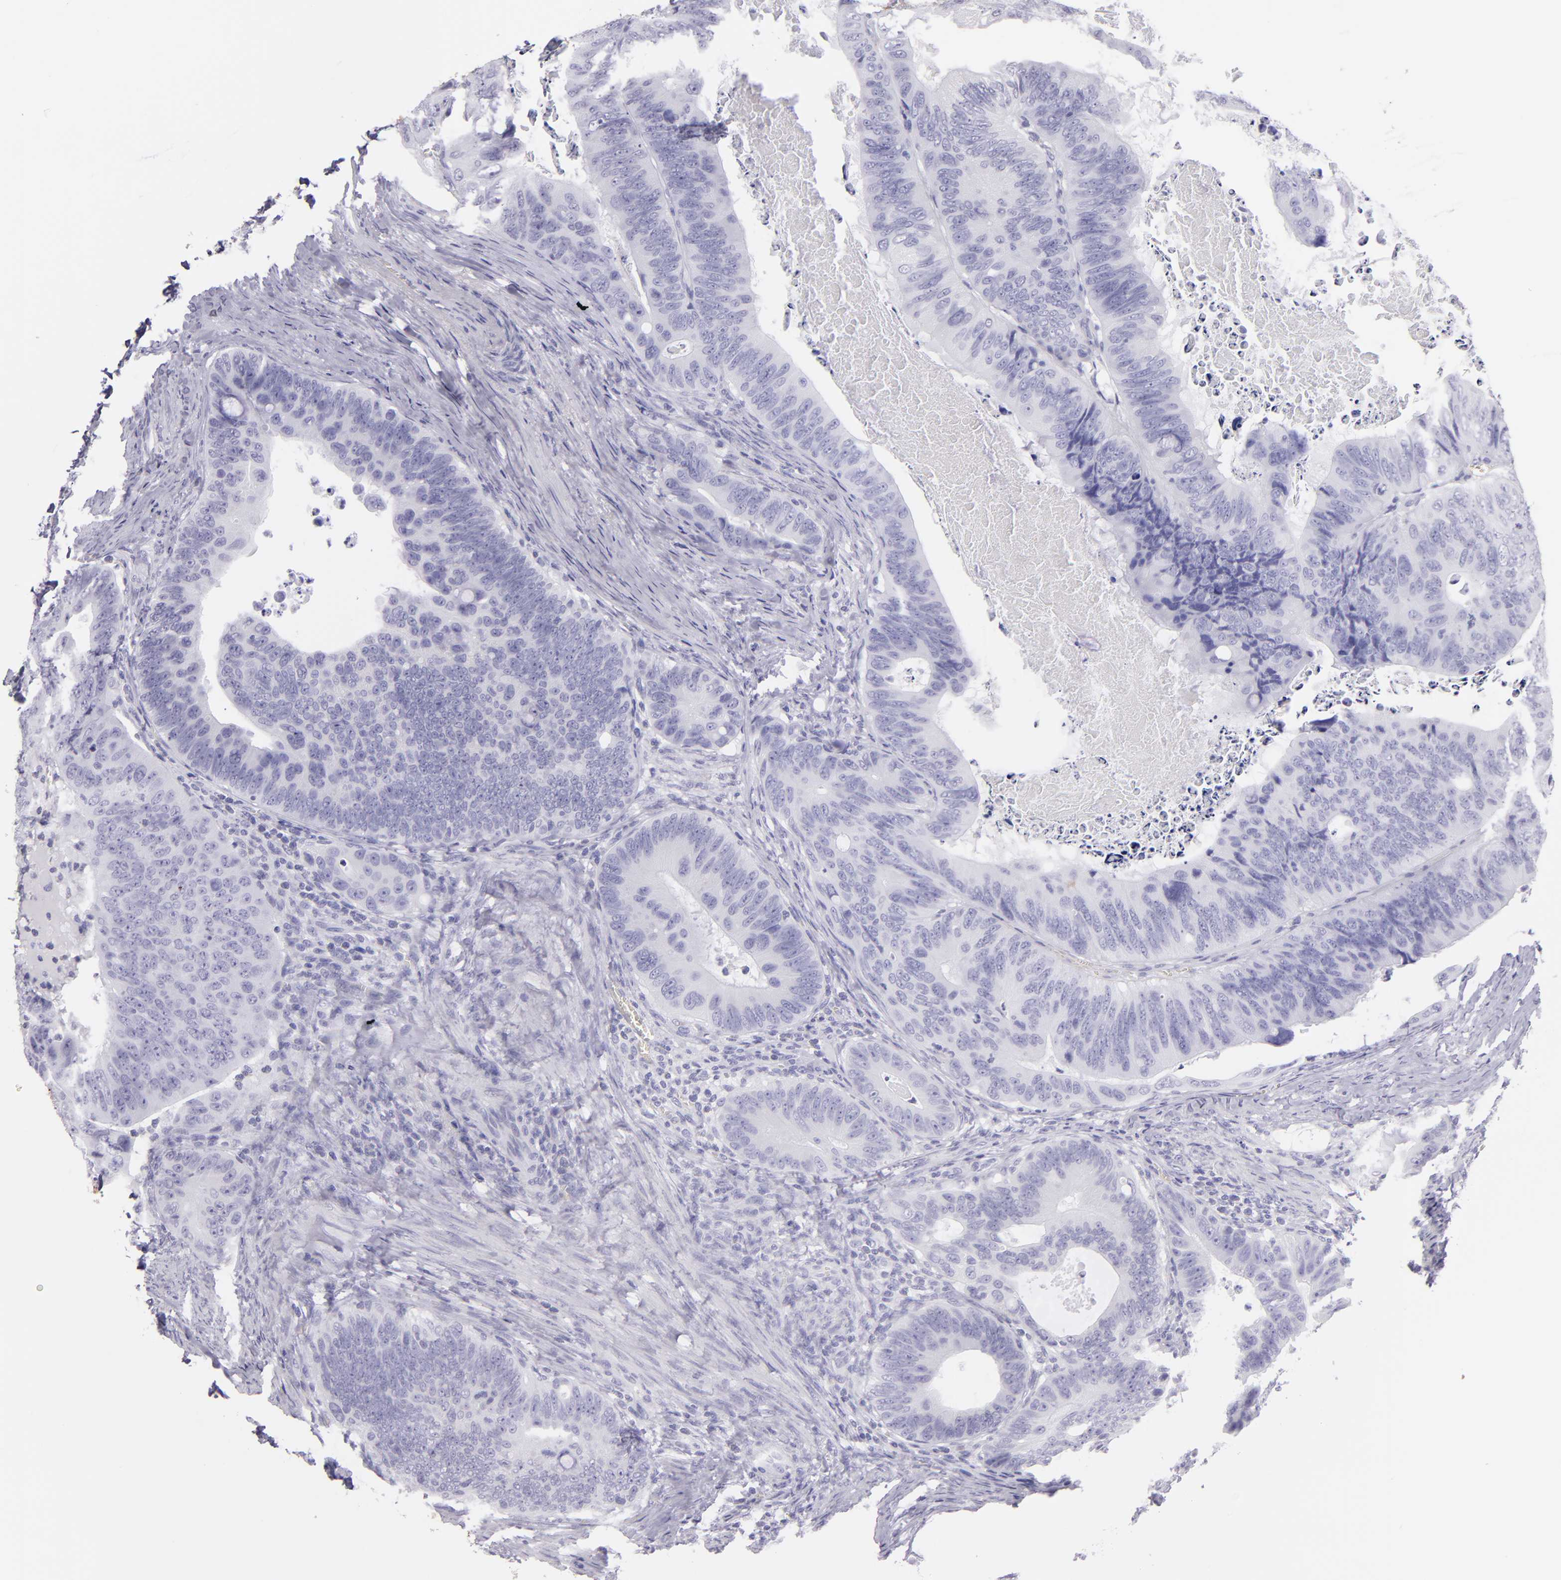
{"staining": {"intensity": "negative", "quantity": "none", "location": "none"}, "tissue": "colorectal cancer", "cell_type": "Tumor cells", "image_type": "cancer", "snomed": [{"axis": "morphology", "description": "Adenocarcinoma, NOS"}, {"axis": "topography", "description": "Colon"}], "caption": "Protein analysis of colorectal adenocarcinoma displays no significant positivity in tumor cells.", "gene": "MUC5AC", "patient": {"sex": "female", "age": 55}}